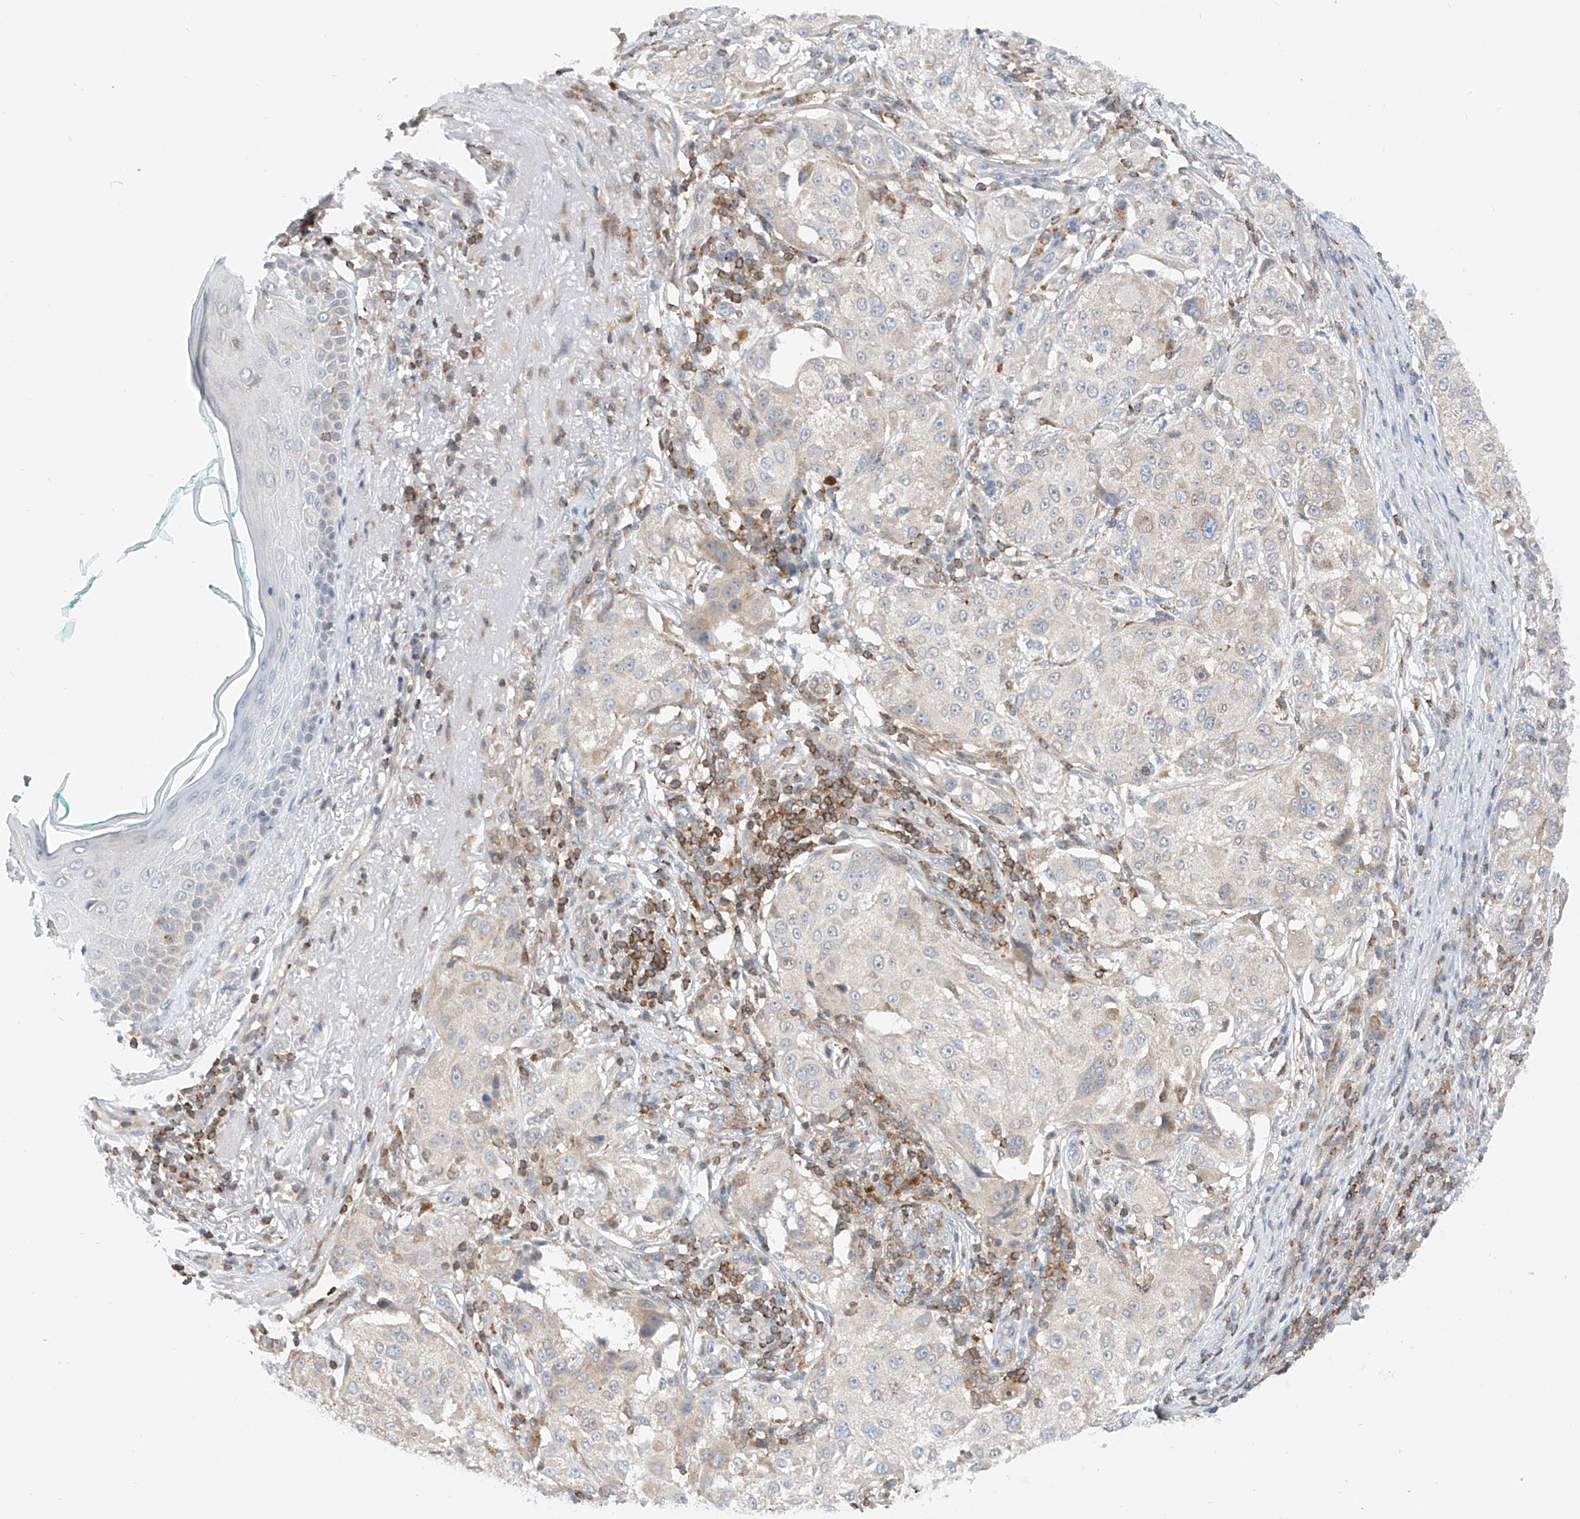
{"staining": {"intensity": "negative", "quantity": "none", "location": "none"}, "tissue": "melanoma", "cell_type": "Tumor cells", "image_type": "cancer", "snomed": [{"axis": "morphology", "description": "Necrosis, NOS"}, {"axis": "morphology", "description": "Malignant melanoma, NOS"}, {"axis": "topography", "description": "Skin"}], "caption": "This is a photomicrograph of IHC staining of malignant melanoma, which shows no staining in tumor cells. The staining was performed using DAB (3,3'-diaminobenzidine) to visualize the protein expression in brown, while the nuclei were stained in blue with hematoxylin (Magnification: 20x).", "gene": "MFN2", "patient": {"sex": "female", "age": 87}}